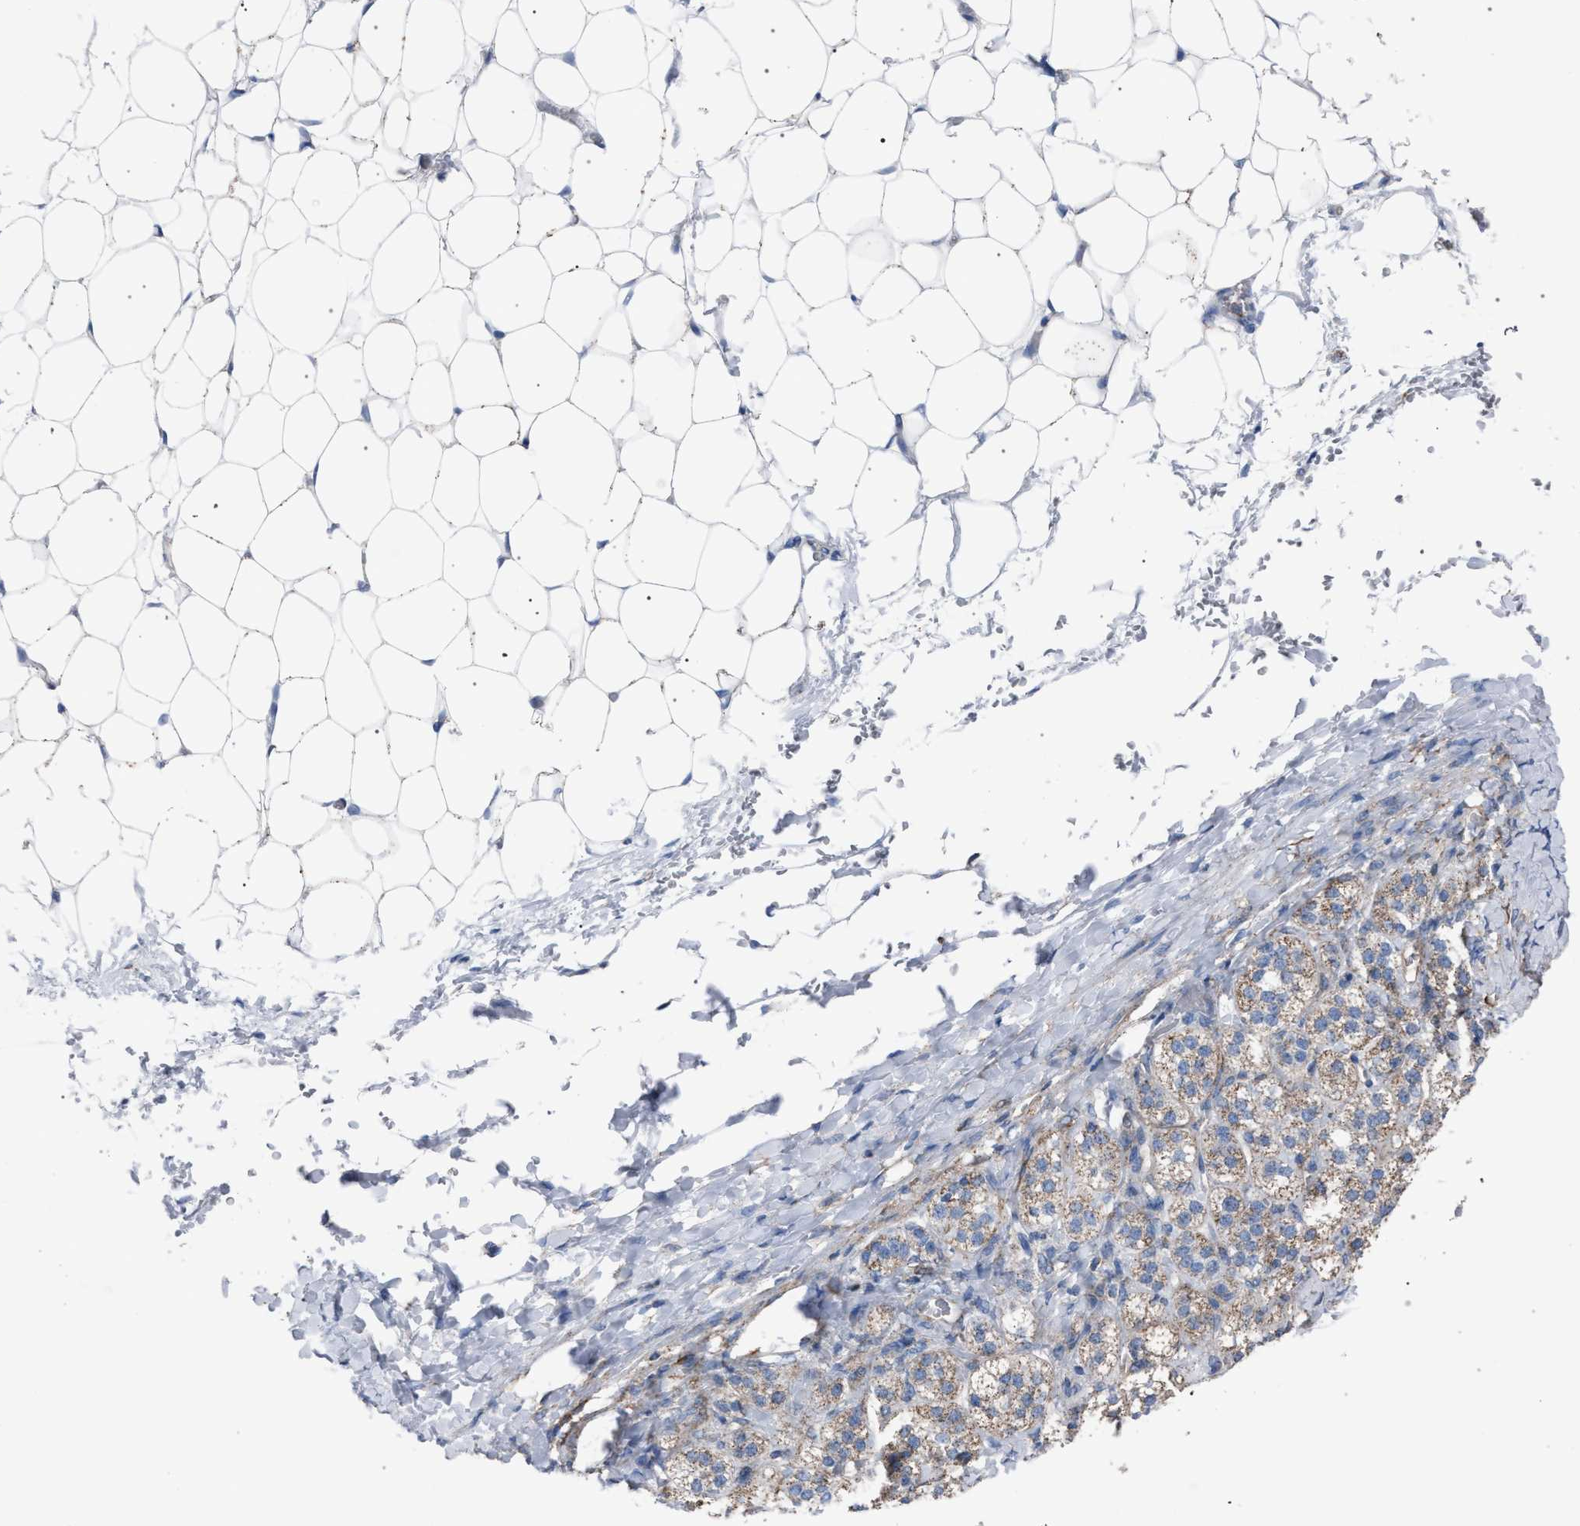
{"staining": {"intensity": "moderate", "quantity": ">75%", "location": "cytoplasmic/membranous"}, "tissue": "adrenal gland", "cell_type": "Glandular cells", "image_type": "normal", "snomed": [{"axis": "morphology", "description": "Normal tissue, NOS"}, {"axis": "topography", "description": "Adrenal gland"}], "caption": "The histopathology image exhibits a brown stain indicating the presence of a protein in the cytoplasmic/membranous of glandular cells in adrenal gland. (DAB (3,3'-diaminobenzidine) IHC, brown staining for protein, blue staining for nuclei).", "gene": "HSD17B4", "patient": {"sex": "female", "age": 44}}